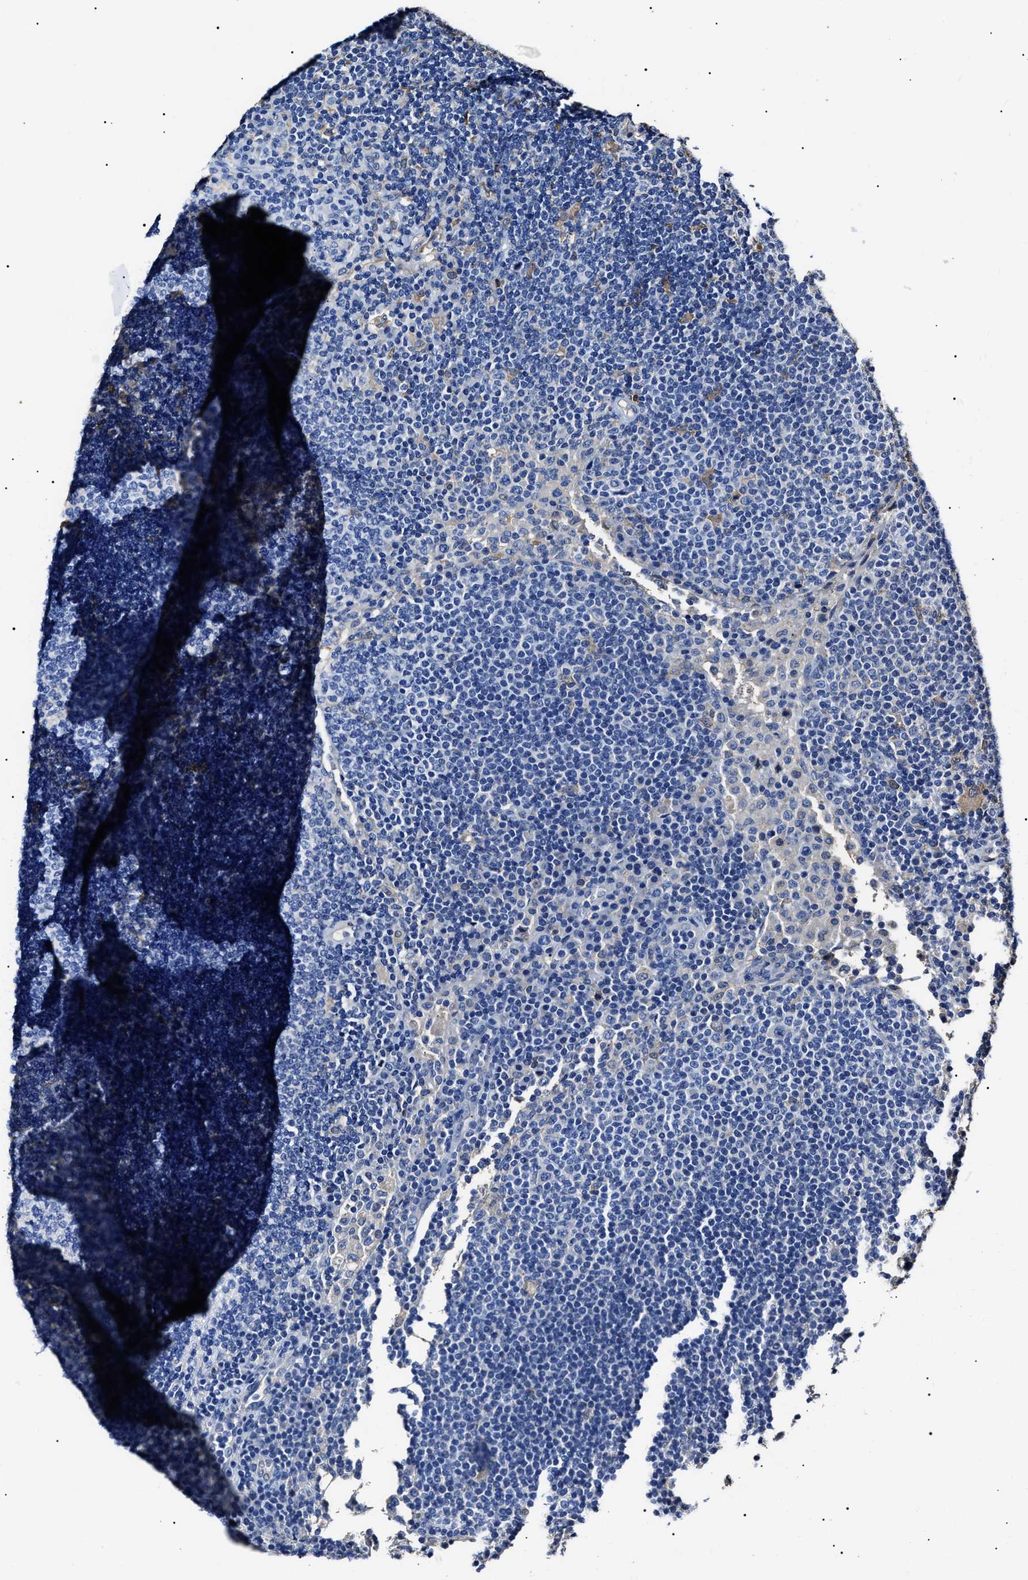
{"staining": {"intensity": "negative", "quantity": "none", "location": "none"}, "tissue": "lymph node", "cell_type": "Germinal center cells", "image_type": "normal", "snomed": [{"axis": "morphology", "description": "Normal tissue, NOS"}, {"axis": "topography", "description": "Lymph node"}], "caption": "IHC image of normal lymph node: human lymph node stained with DAB shows no significant protein staining in germinal center cells. (Immunohistochemistry (ihc), brightfield microscopy, high magnification).", "gene": "ALDH1A1", "patient": {"sex": "female", "age": 53}}